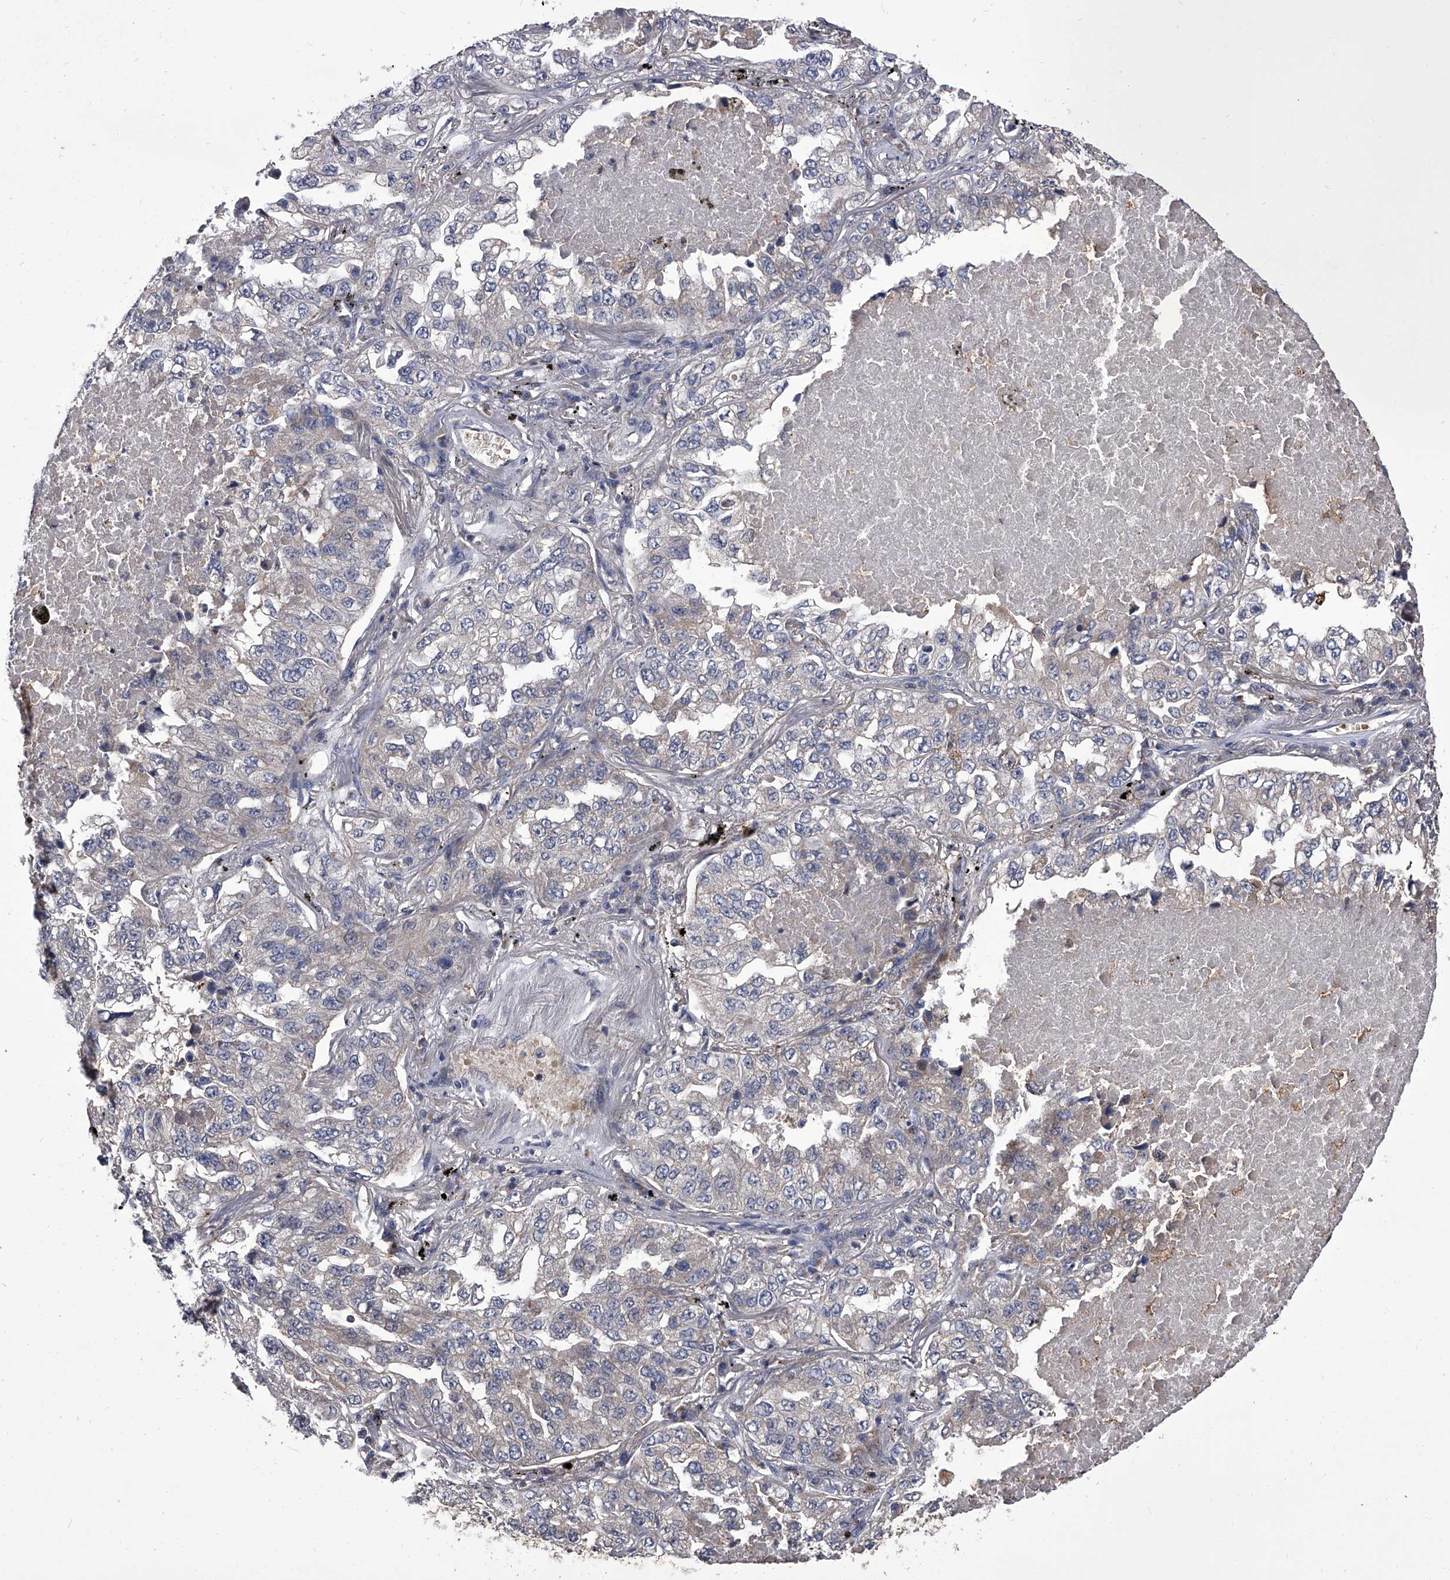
{"staining": {"intensity": "negative", "quantity": "none", "location": "none"}, "tissue": "lung cancer", "cell_type": "Tumor cells", "image_type": "cancer", "snomed": [{"axis": "morphology", "description": "Adenocarcinoma, NOS"}, {"axis": "topography", "description": "Lung"}], "caption": "High power microscopy micrograph of an immunohistochemistry (IHC) photomicrograph of lung cancer (adenocarcinoma), revealing no significant staining in tumor cells.", "gene": "STK36", "patient": {"sex": "male", "age": 65}}